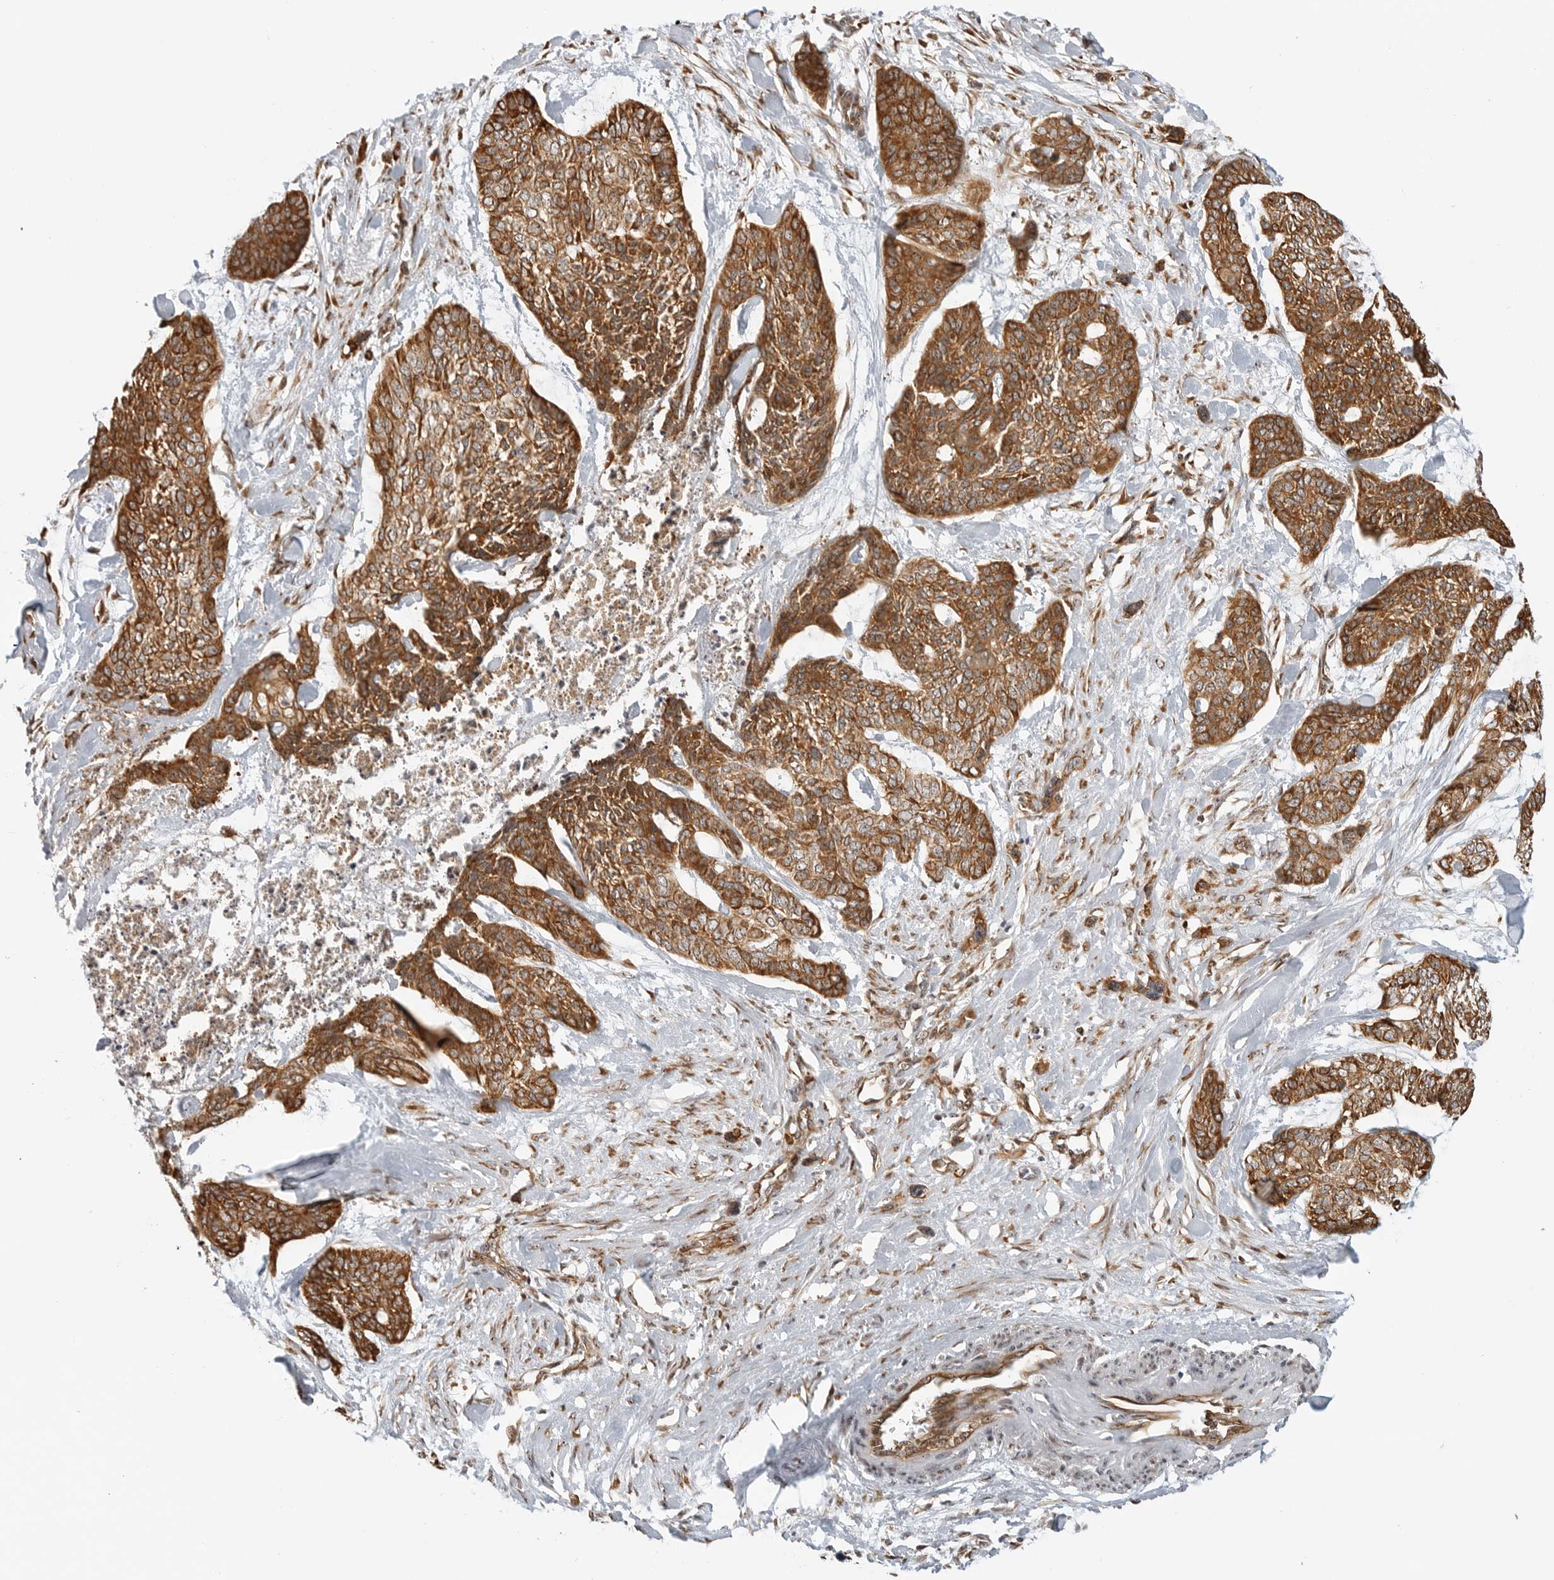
{"staining": {"intensity": "strong", "quantity": ">75%", "location": "cytoplasmic/membranous"}, "tissue": "skin cancer", "cell_type": "Tumor cells", "image_type": "cancer", "snomed": [{"axis": "morphology", "description": "Basal cell carcinoma"}, {"axis": "topography", "description": "Skin"}], "caption": "Protein analysis of skin cancer tissue shows strong cytoplasmic/membranous staining in approximately >75% of tumor cells. (DAB (3,3'-diaminobenzidine) IHC with brightfield microscopy, high magnification).", "gene": "DSCC1", "patient": {"sex": "female", "age": 64}}